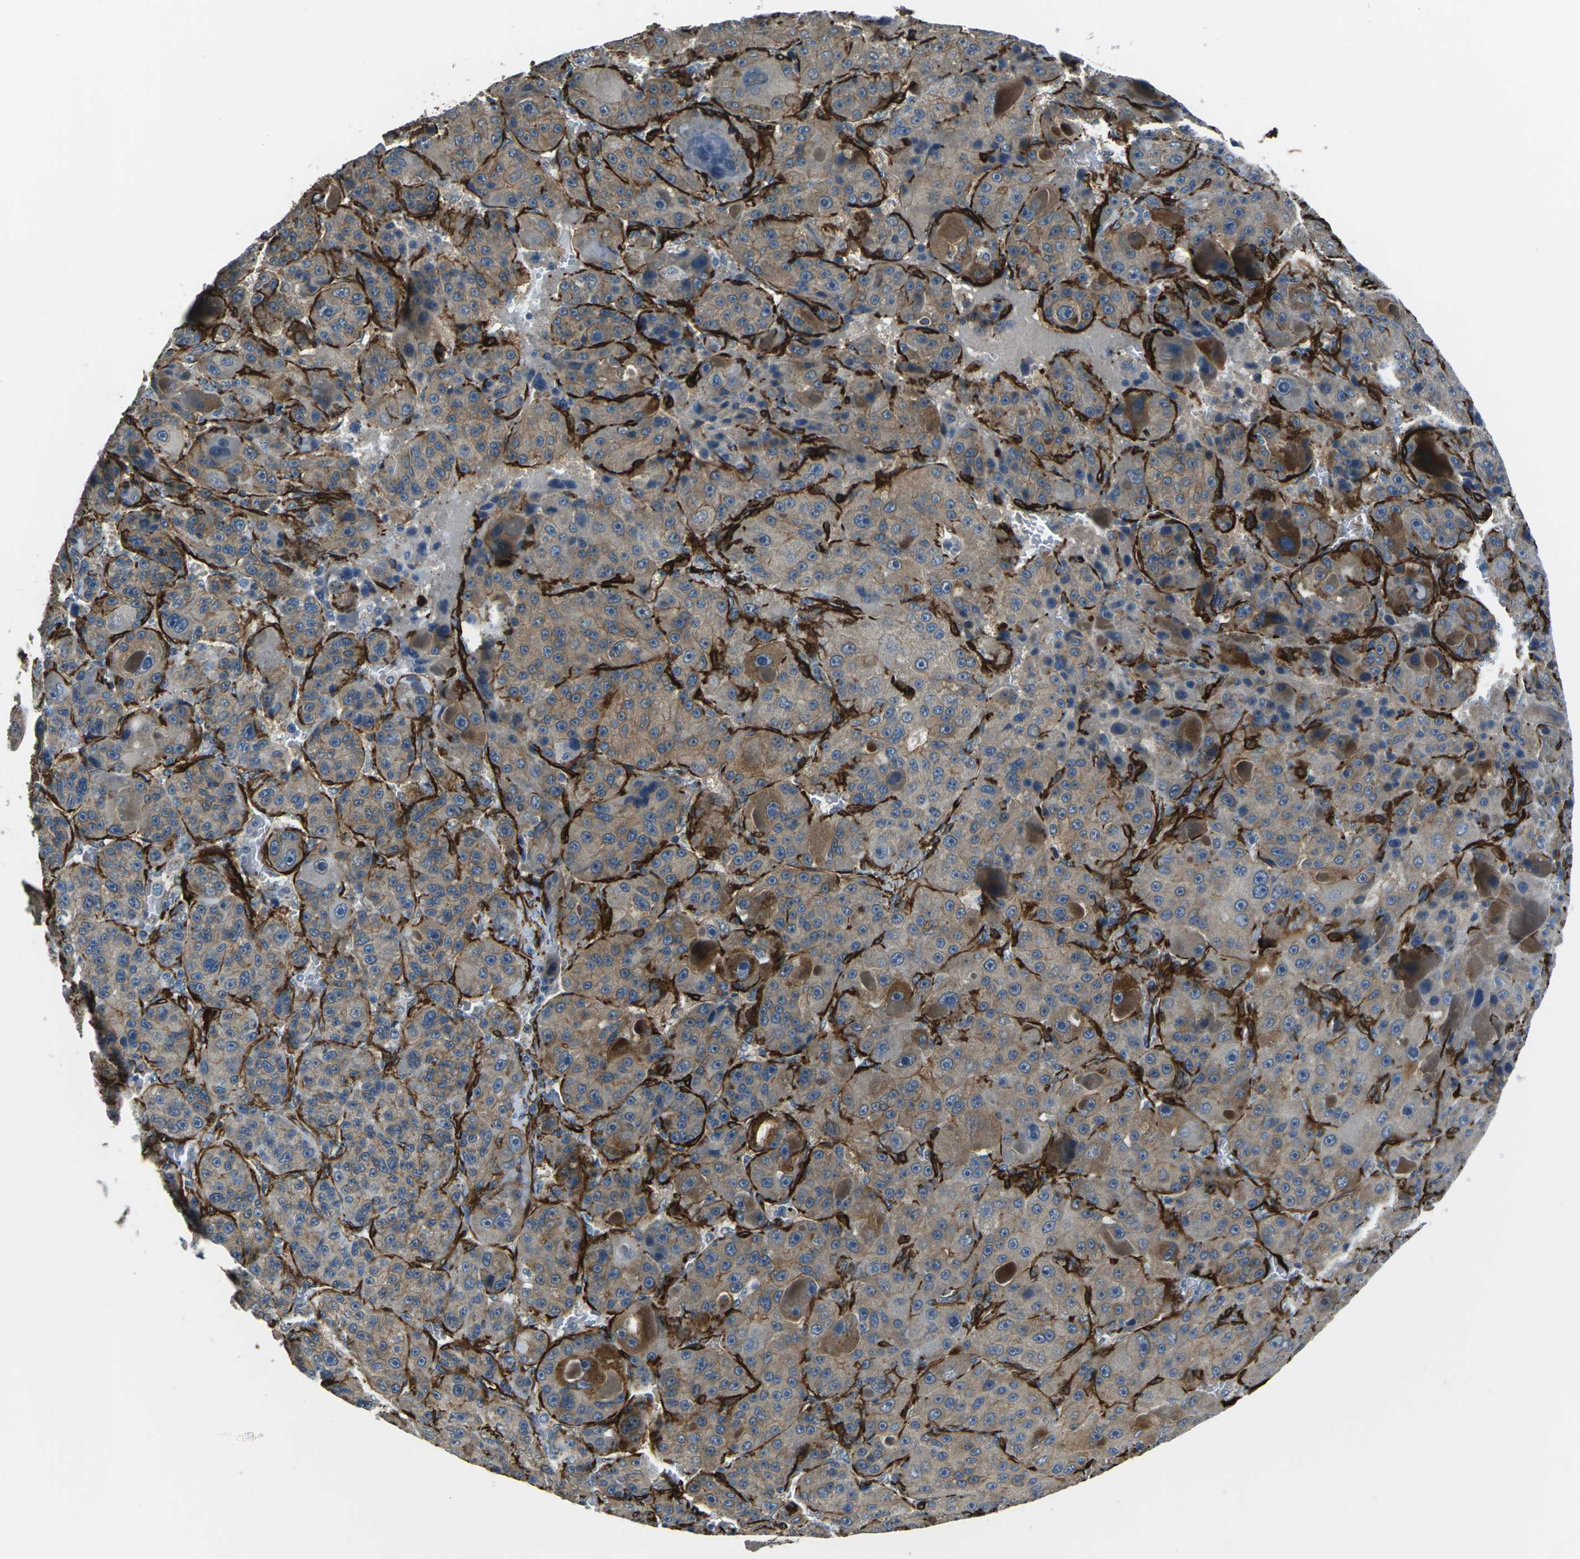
{"staining": {"intensity": "weak", "quantity": ">75%", "location": "cytoplasmic/membranous"}, "tissue": "liver cancer", "cell_type": "Tumor cells", "image_type": "cancer", "snomed": [{"axis": "morphology", "description": "Carcinoma, Hepatocellular, NOS"}, {"axis": "topography", "description": "Liver"}], "caption": "High-magnification brightfield microscopy of hepatocellular carcinoma (liver) stained with DAB (brown) and counterstained with hematoxylin (blue). tumor cells exhibit weak cytoplasmic/membranous expression is present in approximately>75% of cells.", "gene": "GRAMD1C", "patient": {"sex": "male", "age": 76}}